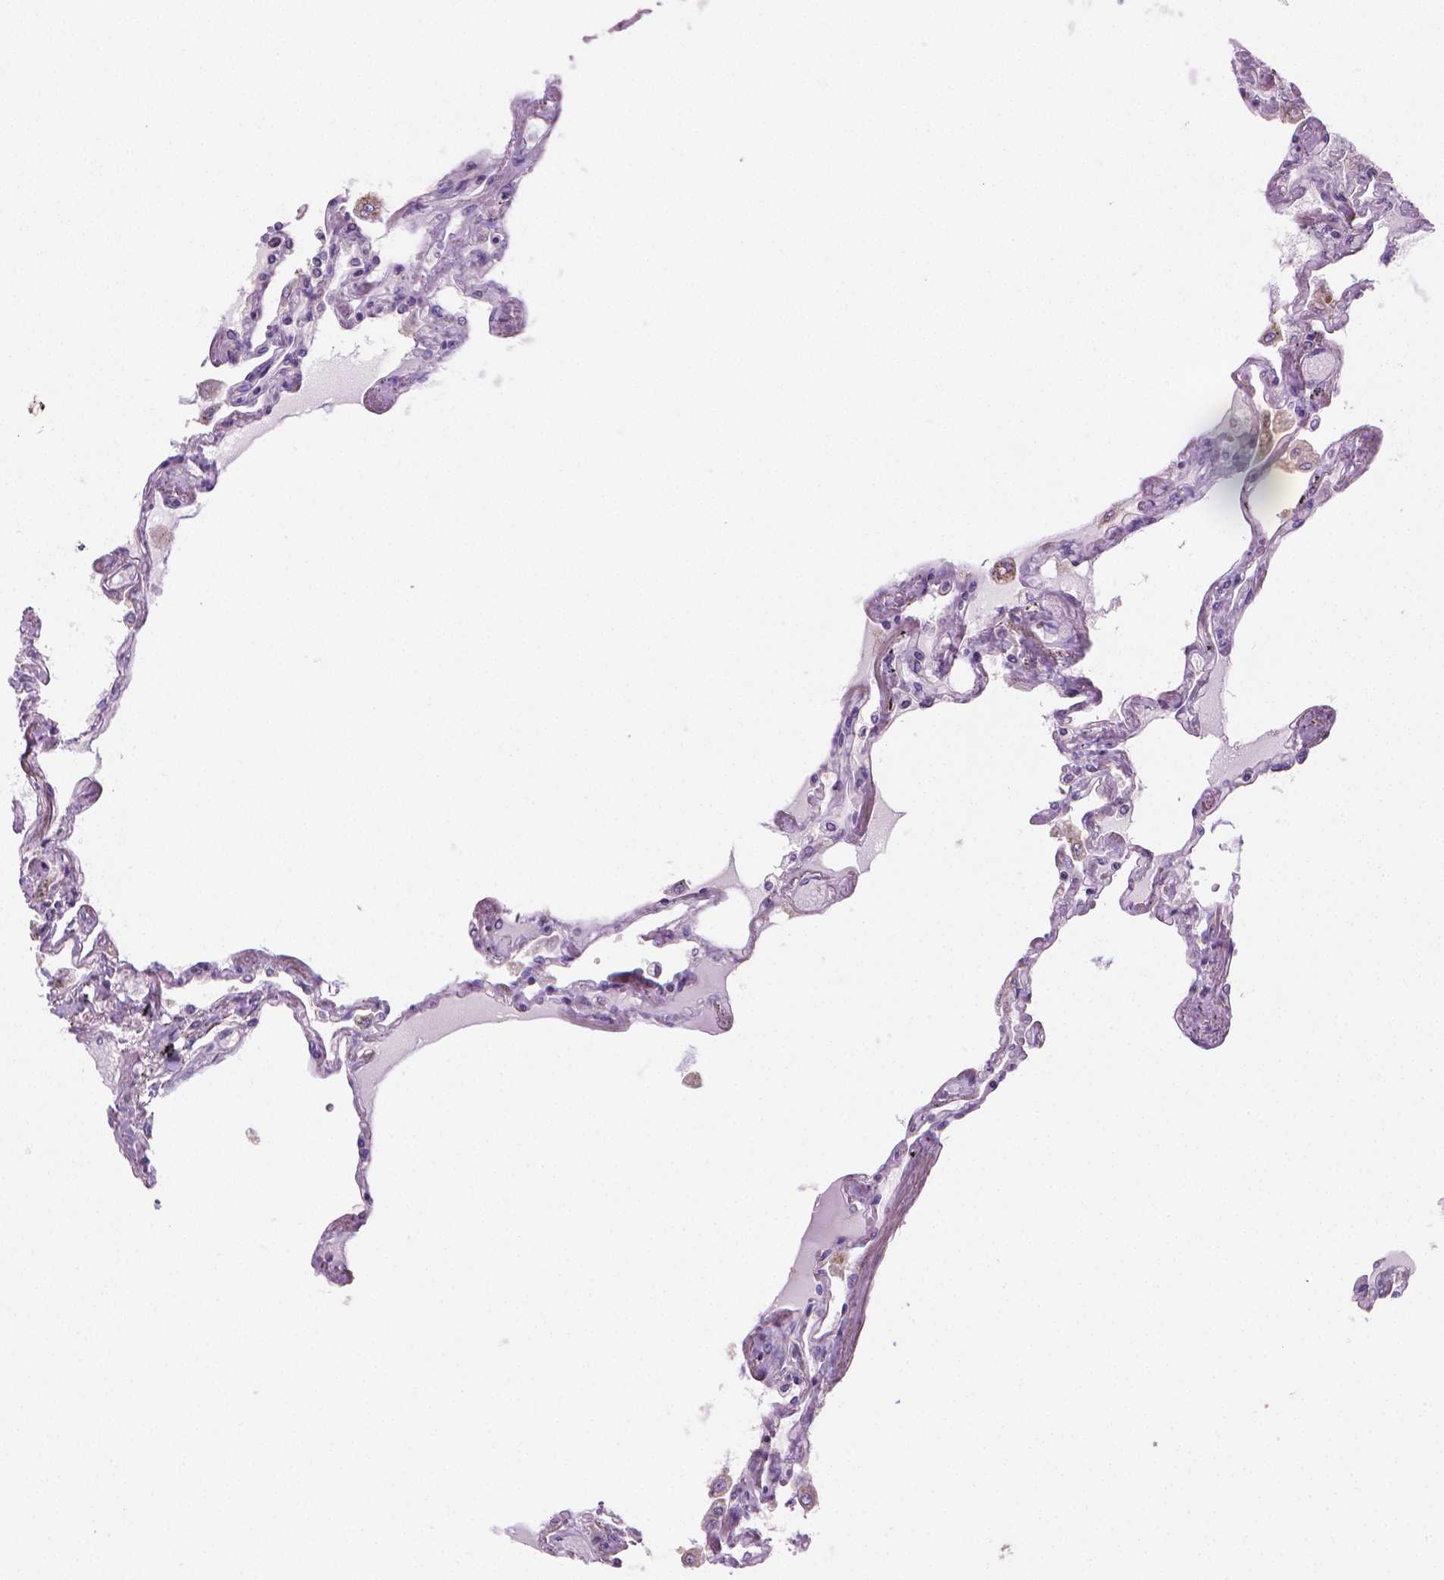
{"staining": {"intensity": "negative", "quantity": "none", "location": "none"}, "tissue": "lung", "cell_type": "Alveolar cells", "image_type": "normal", "snomed": [{"axis": "morphology", "description": "Normal tissue, NOS"}, {"axis": "morphology", "description": "Adenocarcinoma, NOS"}, {"axis": "topography", "description": "Cartilage tissue"}, {"axis": "topography", "description": "Lung"}], "caption": "The histopathology image exhibits no staining of alveolar cells in unremarkable lung.", "gene": "CATIP", "patient": {"sex": "female", "age": 67}}